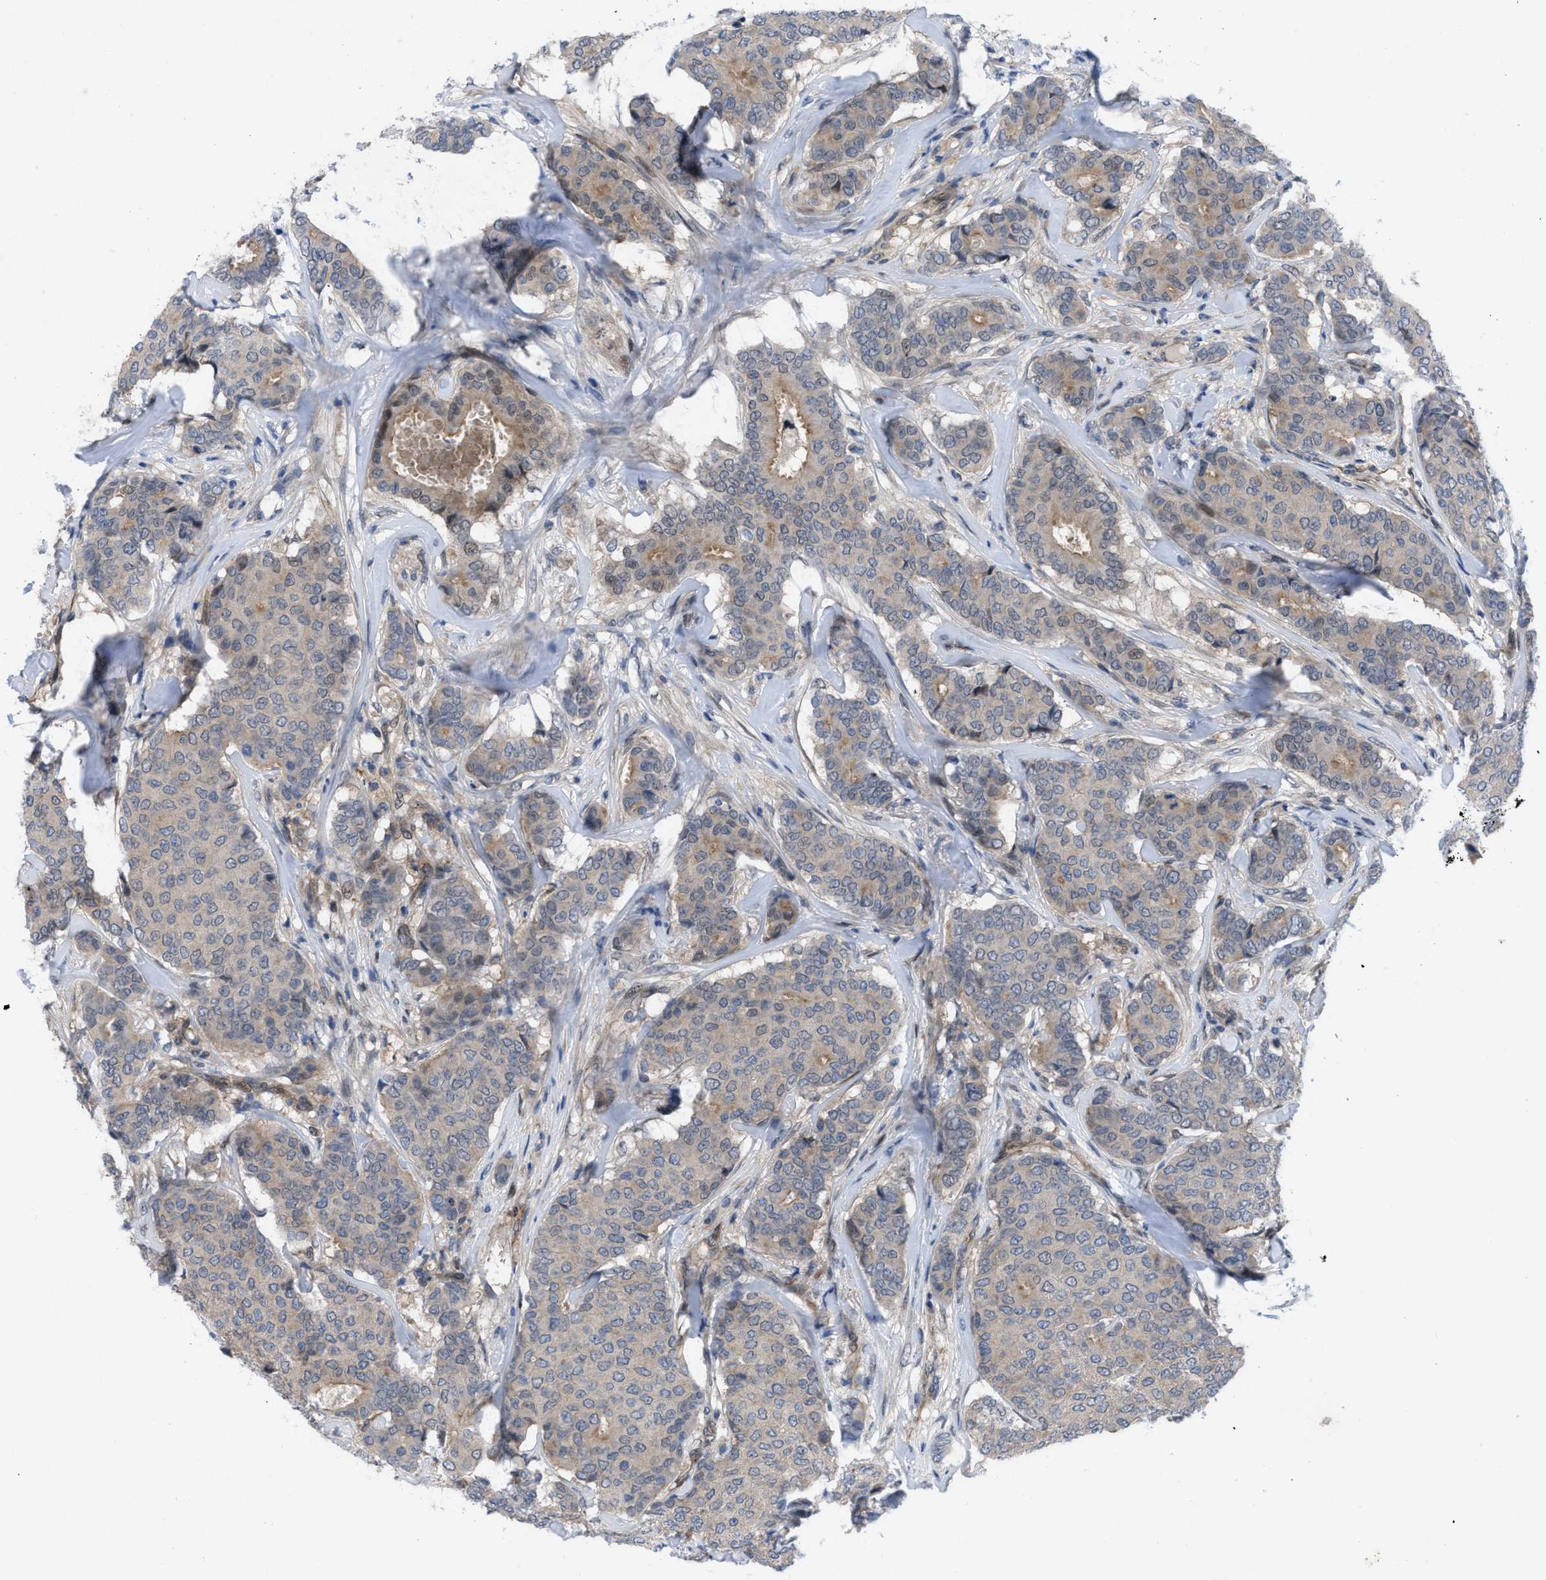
{"staining": {"intensity": "weak", "quantity": "25%-75%", "location": "cytoplasmic/membranous"}, "tissue": "breast cancer", "cell_type": "Tumor cells", "image_type": "cancer", "snomed": [{"axis": "morphology", "description": "Duct carcinoma"}, {"axis": "topography", "description": "Breast"}], "caption": "IHC image of neoplastic tissue: human infiltrating ductal carcinoma (breast) stained using IHC displays low levels of weak protein expression localized specifically in the cytoplasmic/membranous of tumor cells, appearing as a cytoplasmic/membranous brown color.", "gene": "IL17RE", "patient": {"sex": "female", "age": 75}}